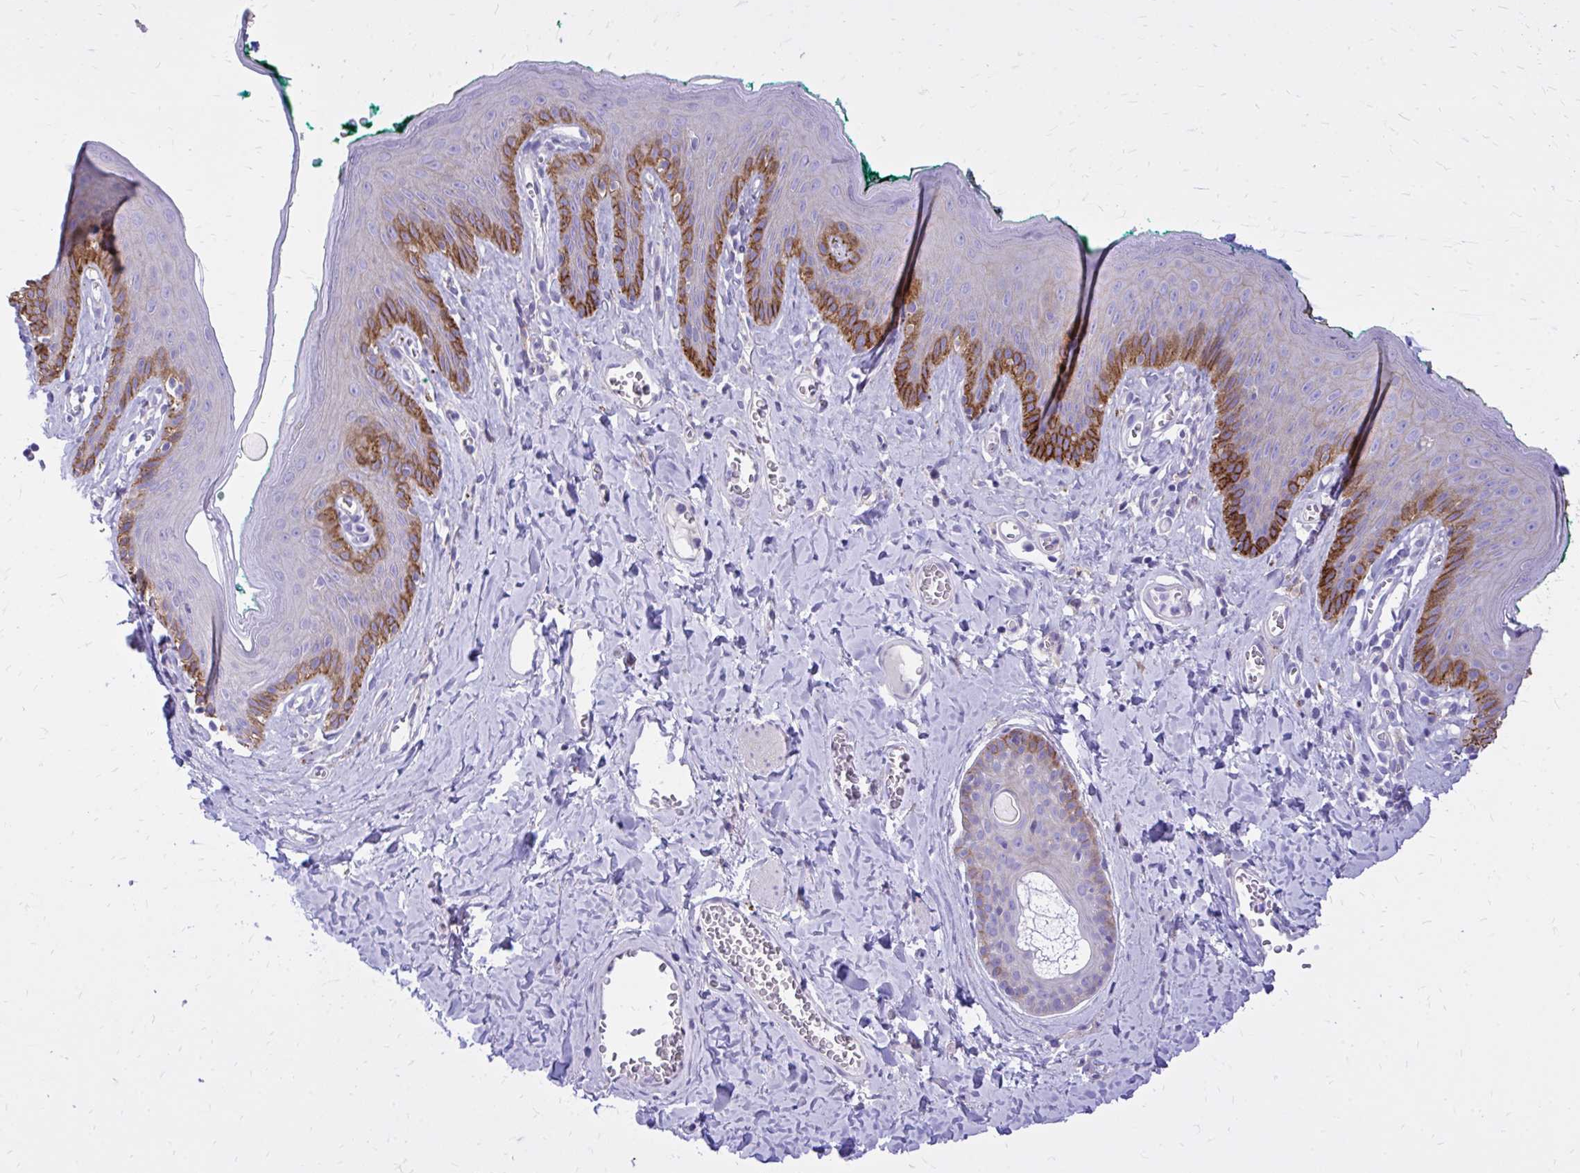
{"staining": {"intensity": "moderate", "quantity": "25%-75%", "location": "cytoplasmic/membranous"}, "tissue": "skin", "cell_type": "Epidermal cells", "image_type": "normal", "snomed": [{"axis": "morphology", "description": "Normal tissue, NOS"}, {"axis": "topography", "description": "Vulva"}, {"axis": "topography", "description": "Peripheral nerve tissue"}], "caption": "Immunohistochemical staining of unremarkable human skin demonstrates moderate cytoplasmic/membranous protein expression in approximately 25%-75% of epidermal cells.", "gene": "EPB41L1", "patient": {"sex": "female", "age": 66}}